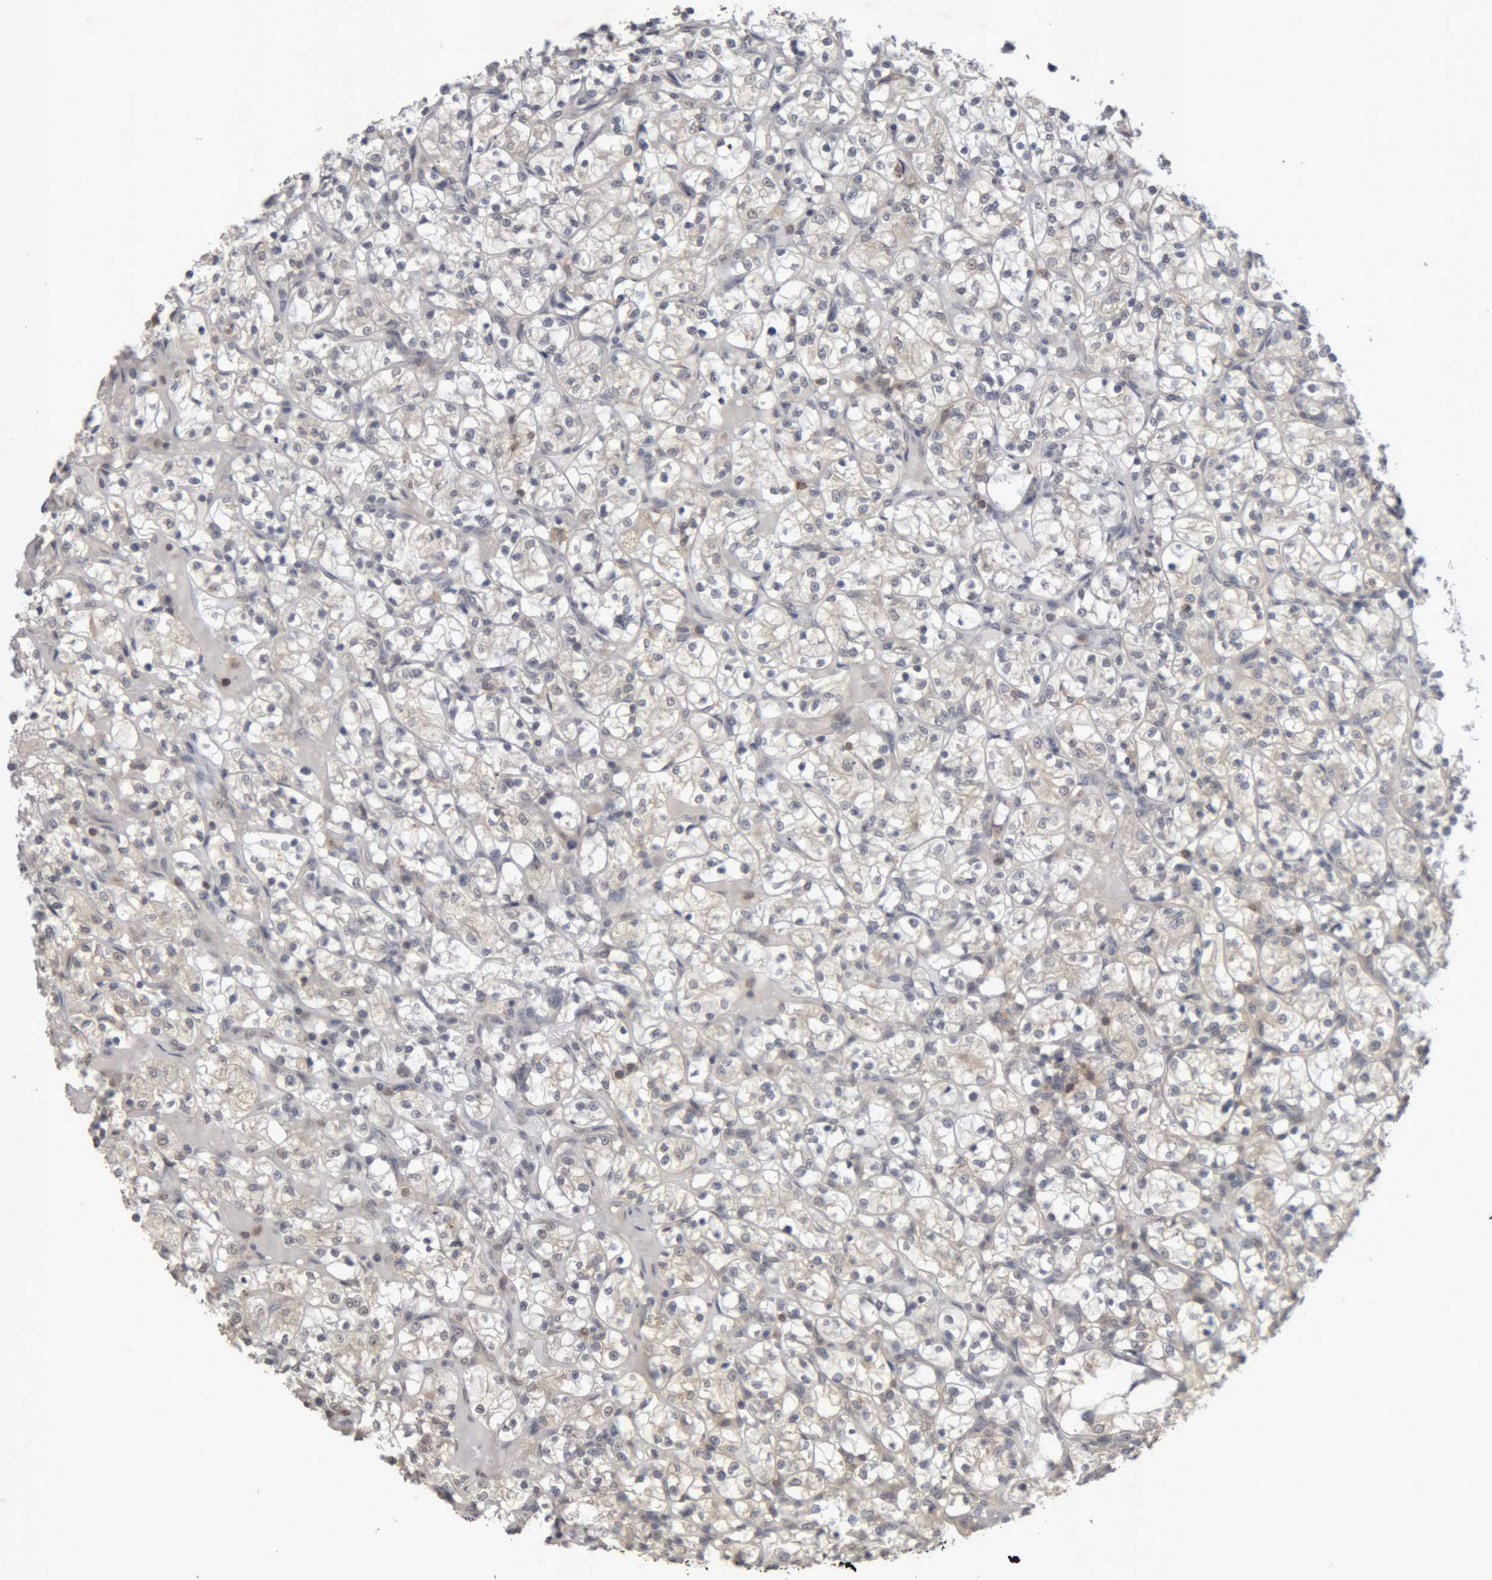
{"staining": {"intensity": "negative", "quantity": "none", "location": "none"}, "tissue": "renal cancer", "cell_type": "Tumor cells", "image_type": "cancer", "snomed": [{"axis": "morphology", "description": "Adenocarcinoma, NOS"}, {"axis": "topography", "description": "Kidney"}], "caption": "This is a photomicrograph of IHC staining of renal adenocarcinoma, which shows no positivity in tumor cells.", "gene": "NFATC2", "patient": {"sex": "female", "age": 69}}